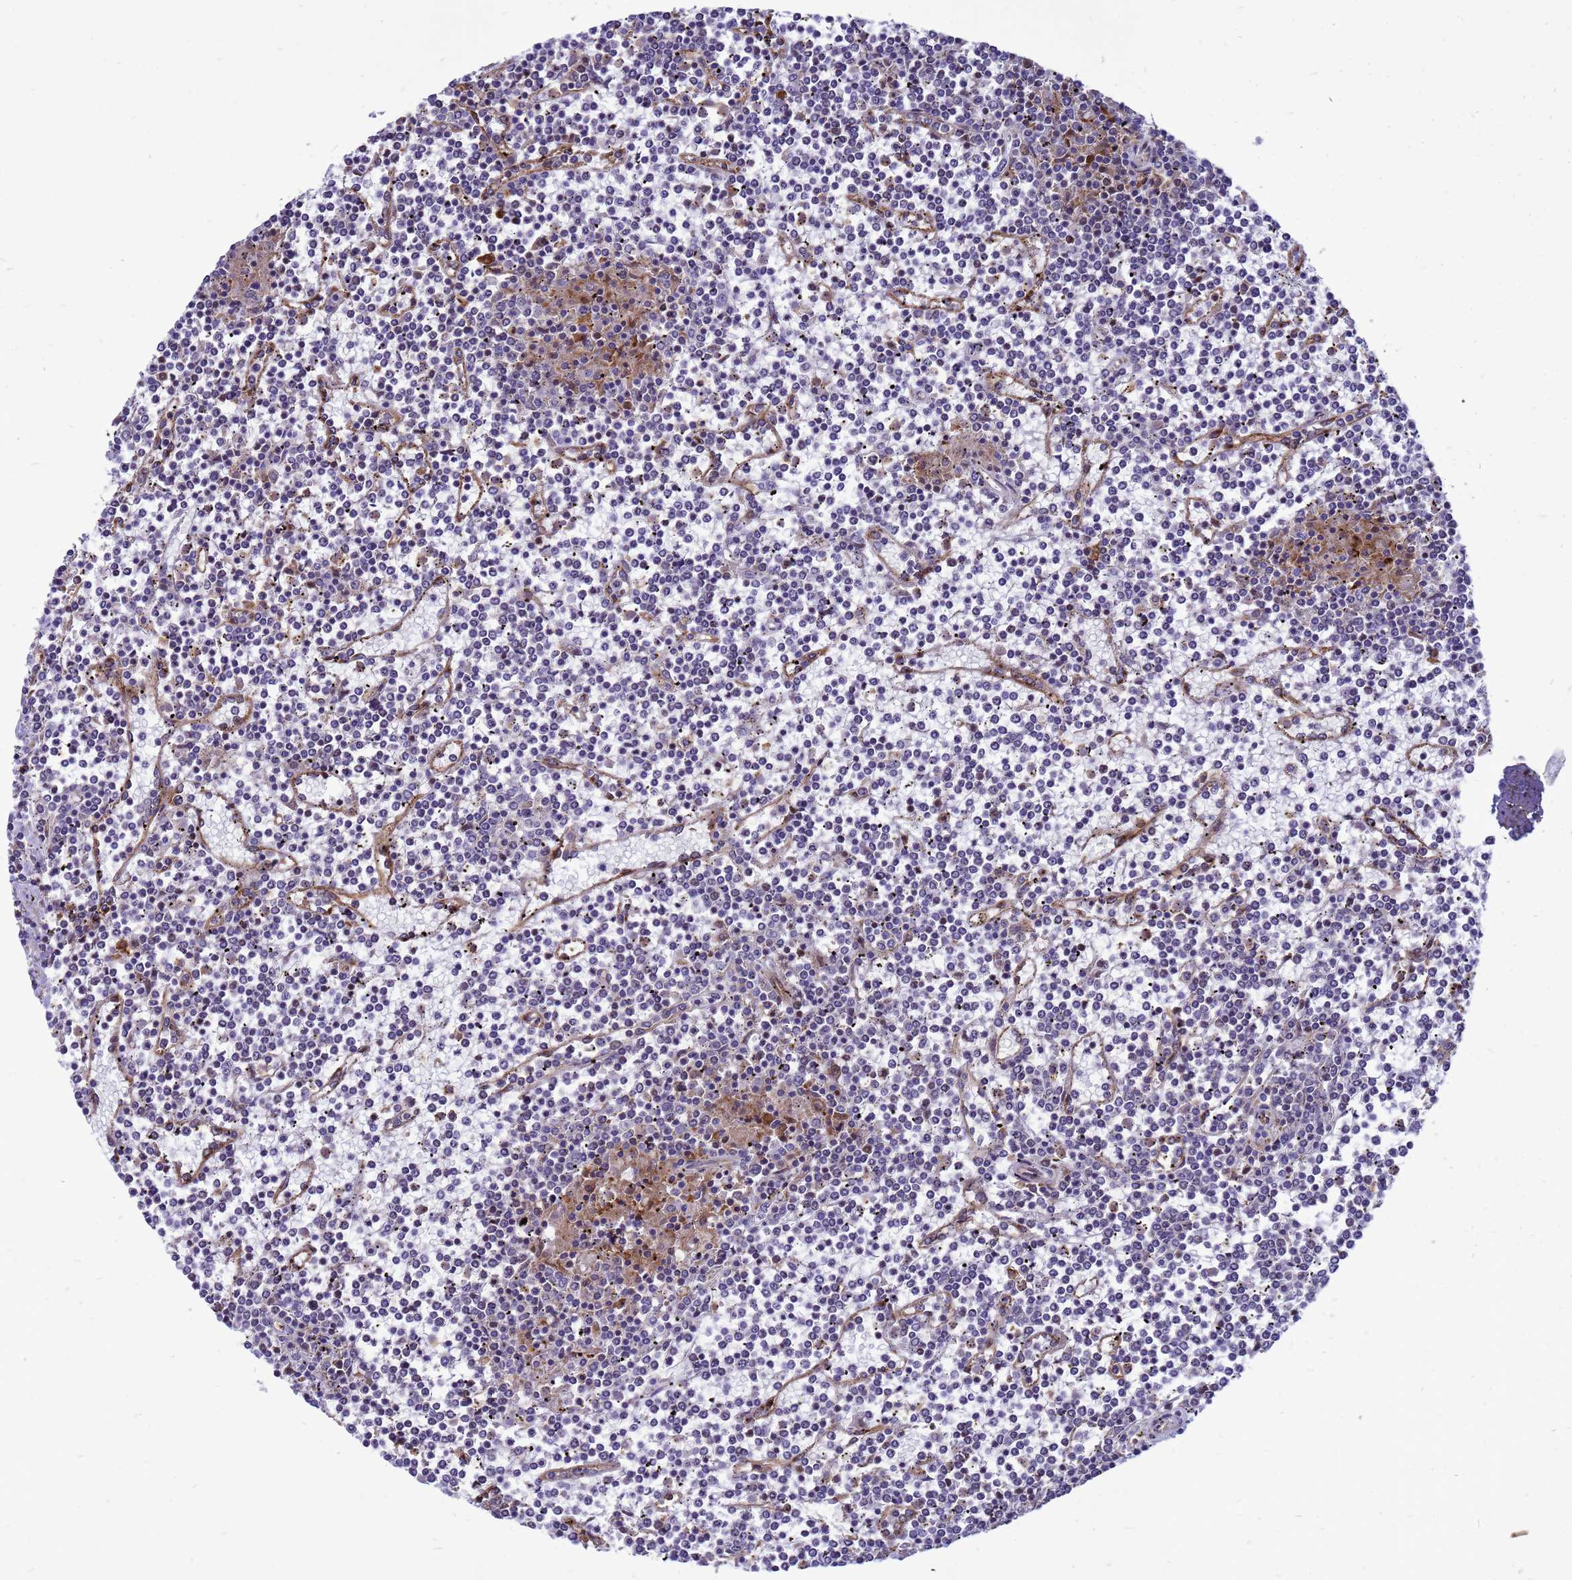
{"staining": {"intensity": "negative", "quantity": "none", "location": "none"}, "tissue": "lymphoma", "cell_type": "Tumor cells", "image_type": "cancer", "snomed": [{"axis": "morphology", "description": "Malignant lymphoma, non-Hodgkin's type, Low grade"}, {"axis": "topography", "description": "Spleen"}], "caption": "DAB (3,3'-diaminobenzidine) immunohistochemical staining of lymphoma shows no significant expression in tumor cells.", "gene": "RNF215", "patient": {"sex": "female", "age": 19}}